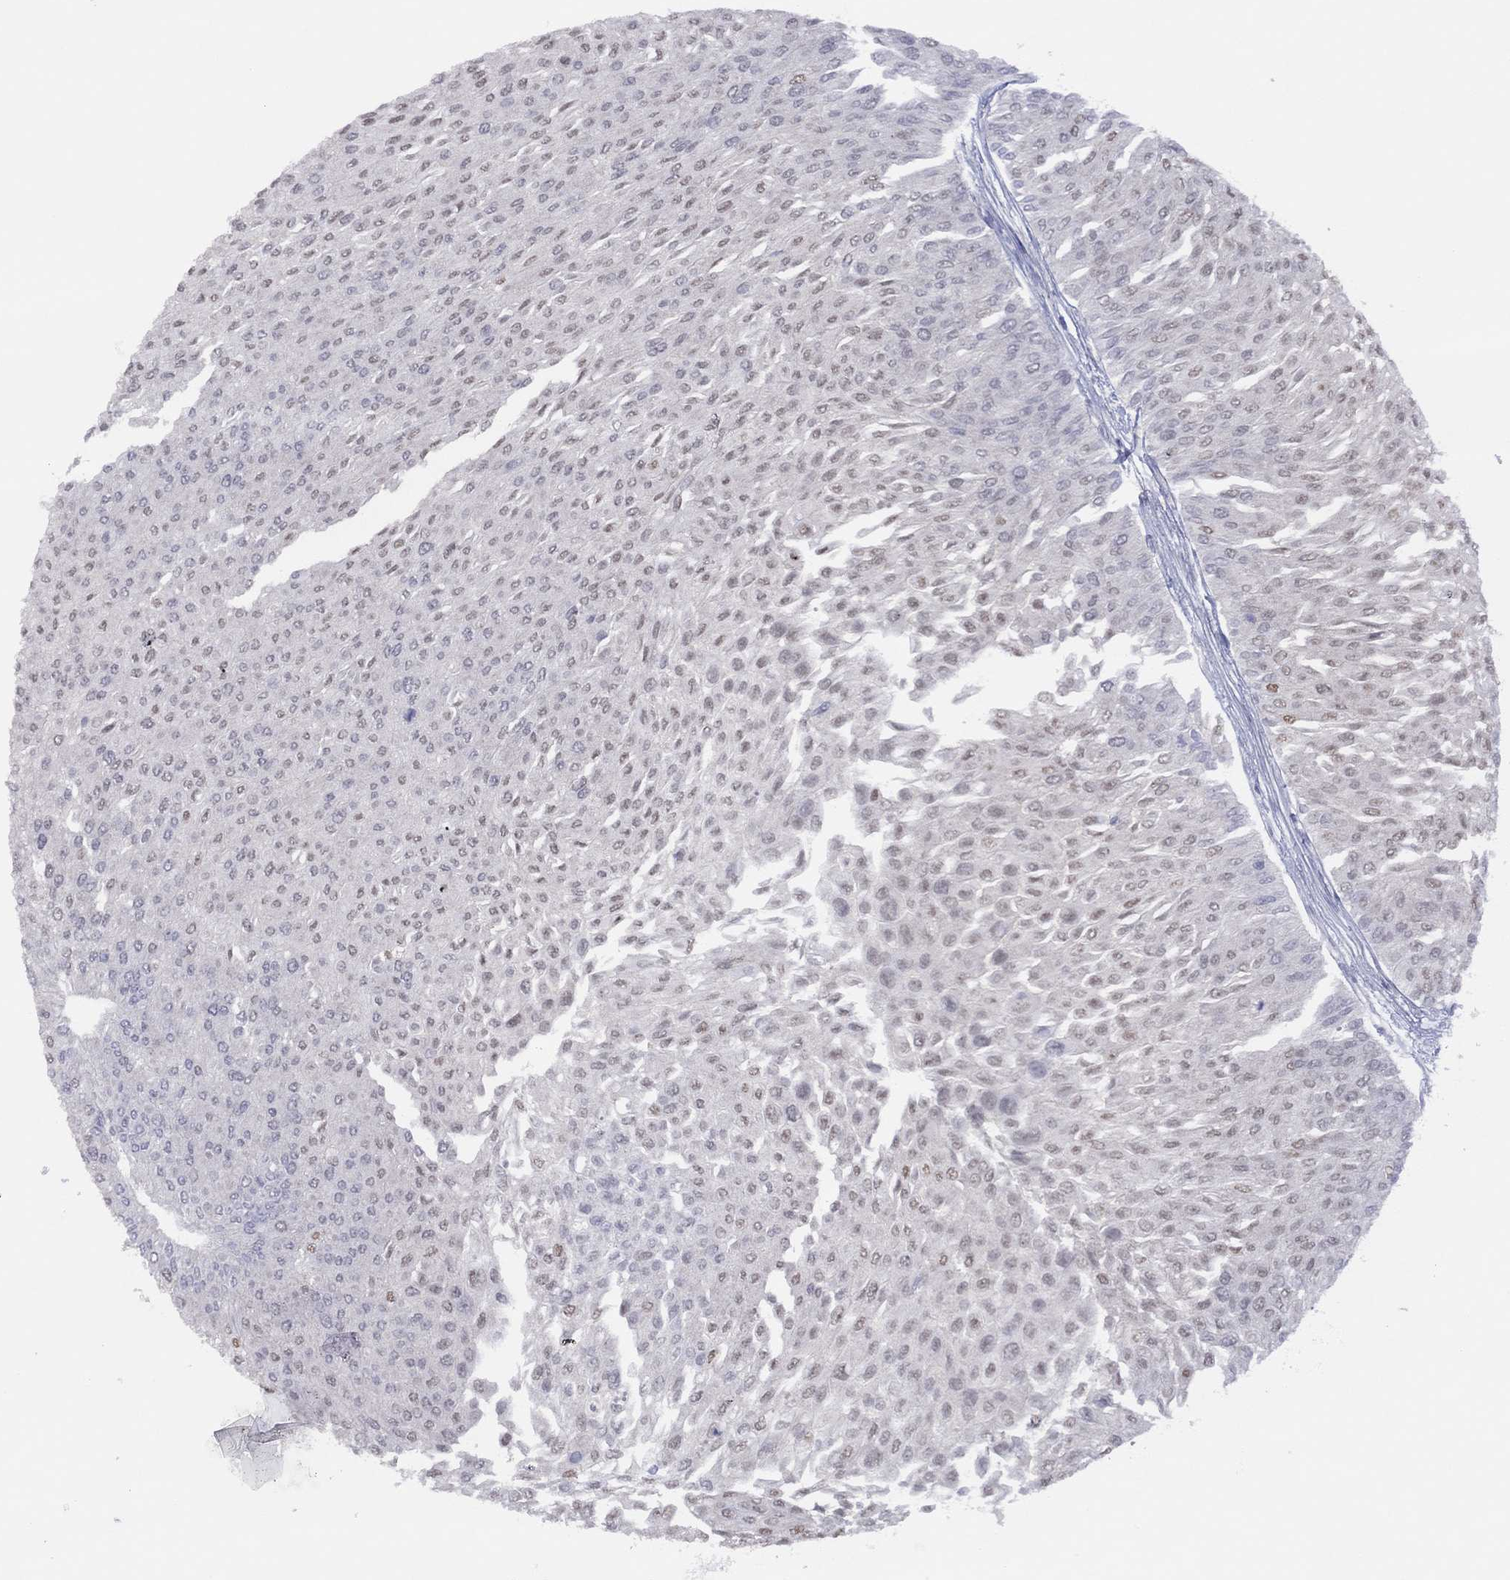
{"staining": {"intensity": "weak", "quantity": "<25%", "location": "nuclear"}, "tissue": "urothelial cancer", "cell_type": "Tumor cells", "image_type": "cancer", "snomed": [{"axis": "morphology", "description": "Urothelial carcinoma, Low grade"}, {"axis": "topography", "description": "Urinary bladder"}], "caption": "Immunohistochemistry (IHC) micrograph of human urothelial cancer stained for a protein (brown), which demonstrates no staining in tumor cells.", "gene": "CYP2B6", "patient": {"sex": "male", "age": 67}}